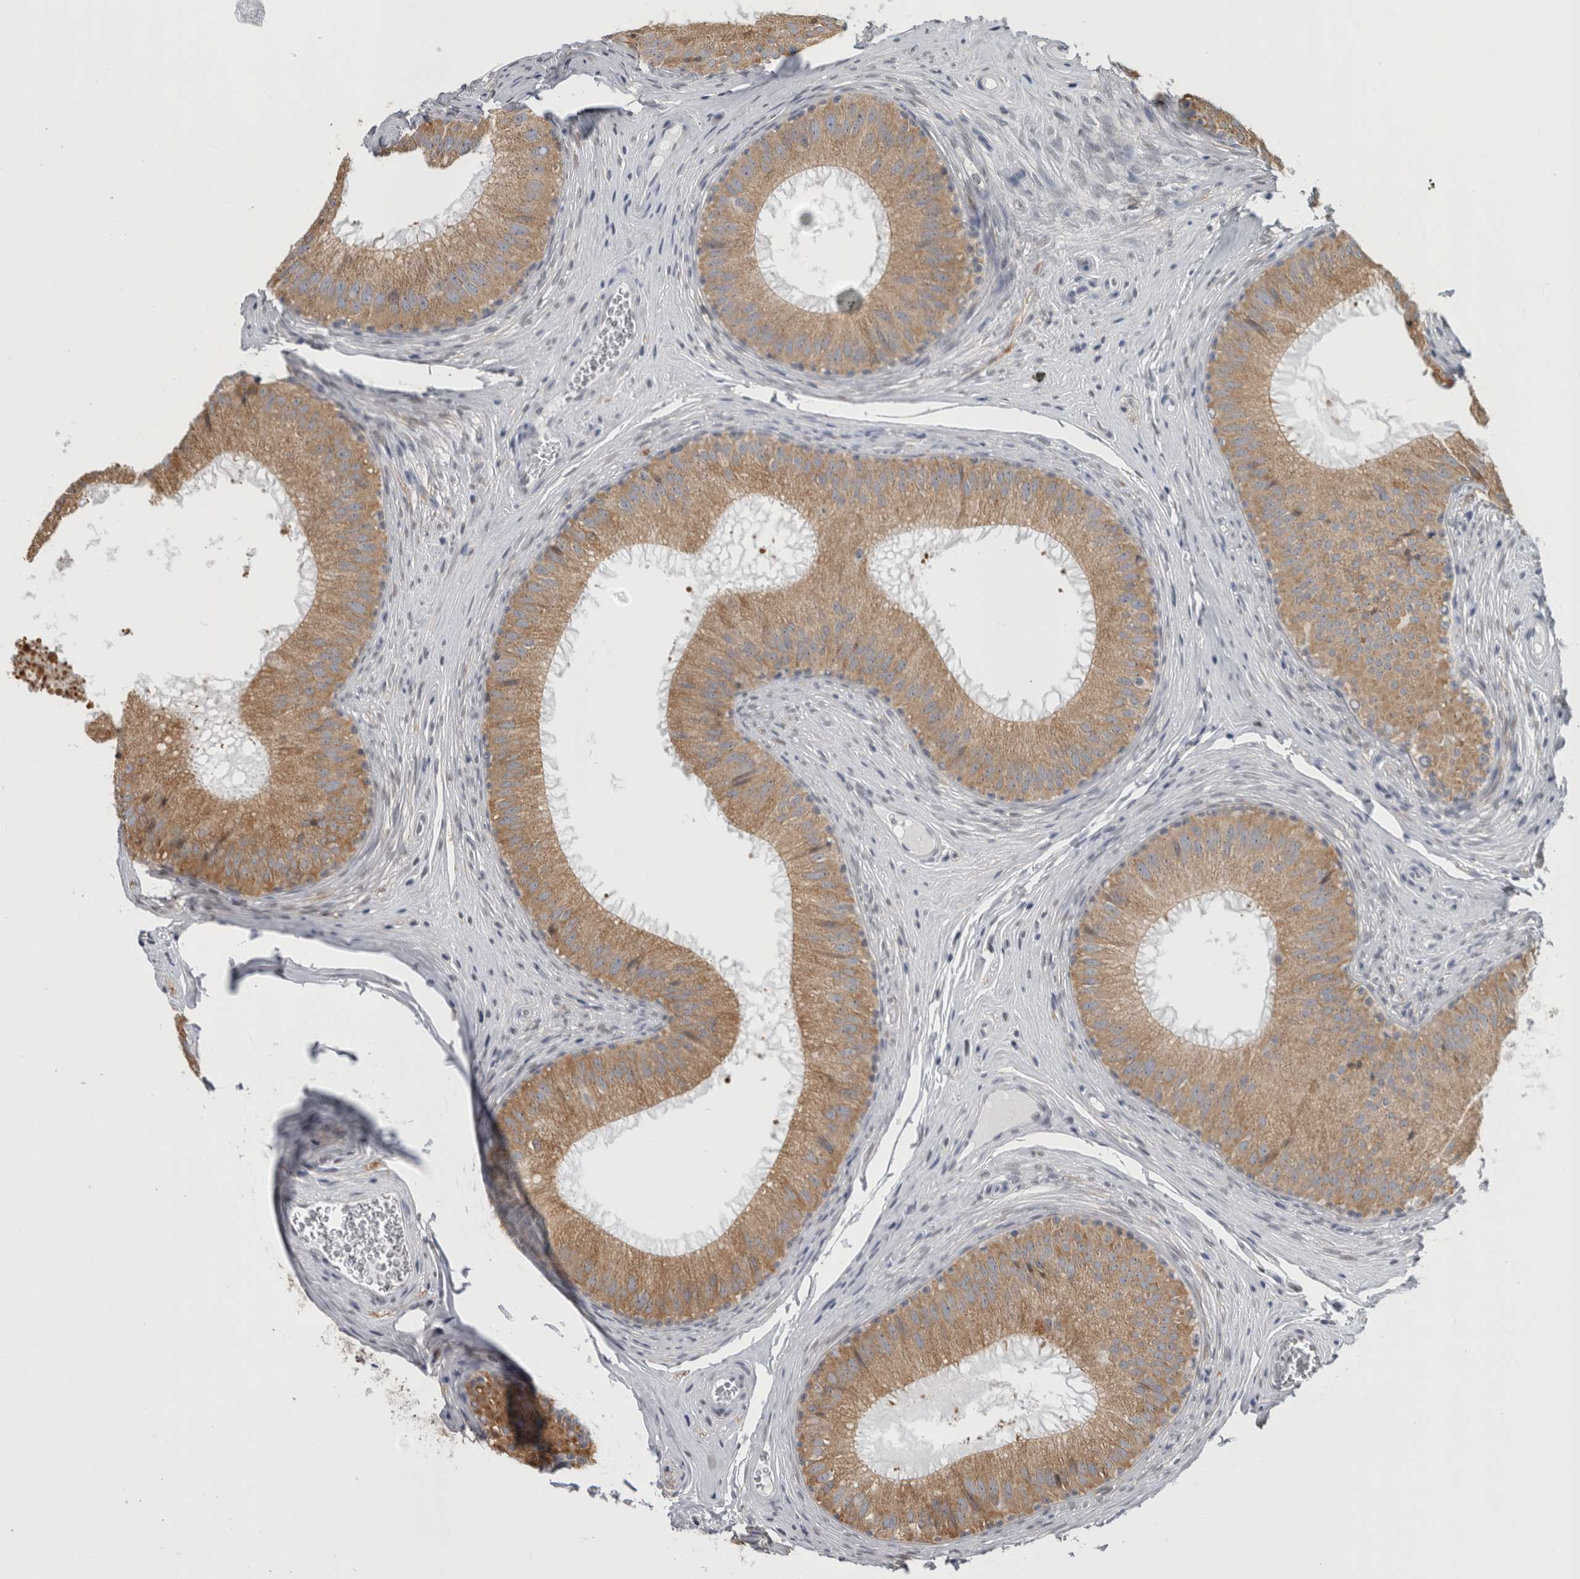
{"staining": {"intensity": "moderate", "quantity": ">75%", "location": "cytoplasmic/membranous"}, "tissue": "epididymis", "cell_type": "Glandular cells", "image_type": "normal", "snomed": [{"axis": "morphology", "description": "Normal tissue, NOS"}, {"axis": "topography", "description": "Epididymis"}], "caption": "This image demonstrates immunohistochemistry (IHC) staining of unremarkable human epididymis, with medium moderate cytoplasmic/membranous expression in approximately >75% of glandular cells.", "gene": "TMEM242", "patient": {"sex": "male", "age": 32}}